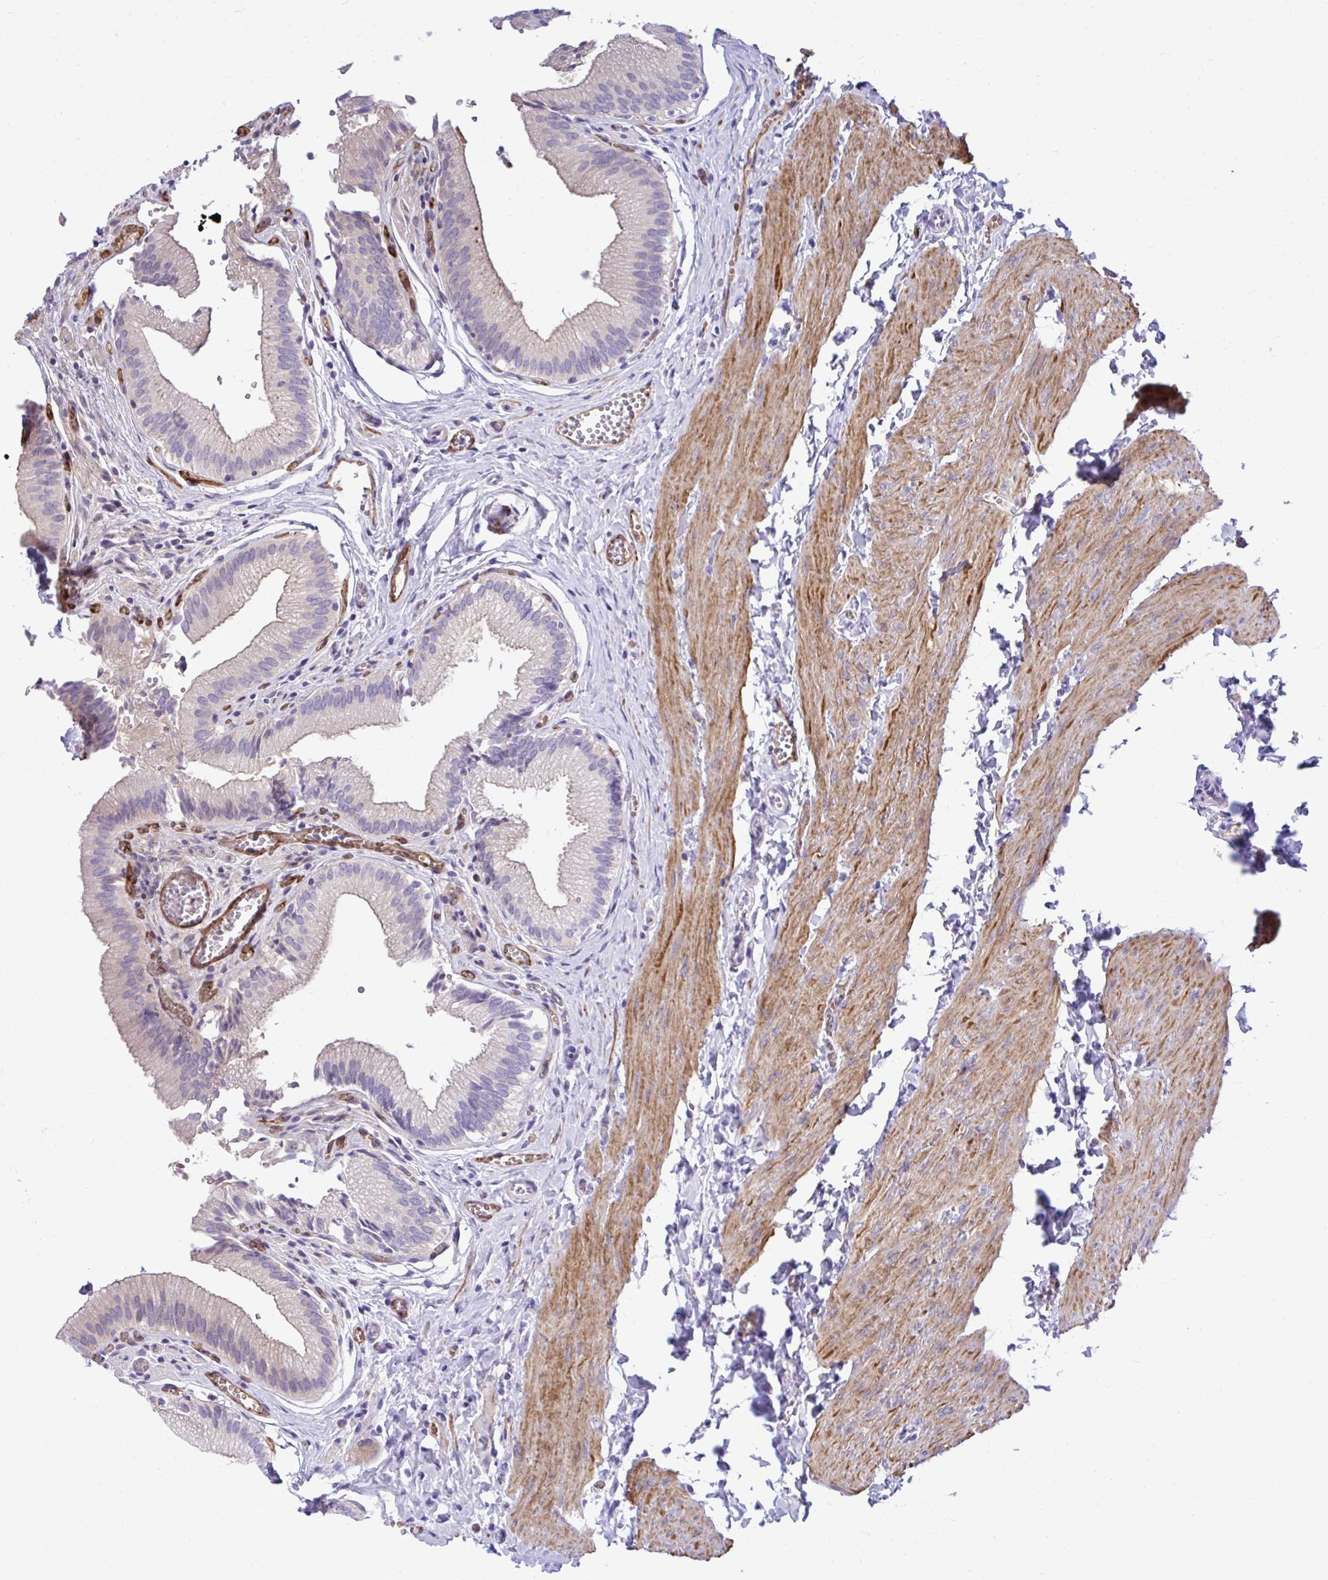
{"staining": {"intensity": "negative", "quantity": "none", "location": "none"}, "tissue": "gallbladder", "cell_type": "Glandular cells", "image_type": "normal", "snomed": [{"axis": "morphology", "description": "Normal tissue, NOS"}, {"axis": "topography", "description": "Gallbladder"}, {"axis": "topography", "description": "Peripheral nerve tissue"}], "caption": "Immunohistochemistry micrograph of benign human gallbladder stained for a protein (brown), which demonstrates no positivity in glandular cells. Nuclei are stained in blue.", "gene": "ABCG2", "patient": {"sex": "male", "age": 17}}